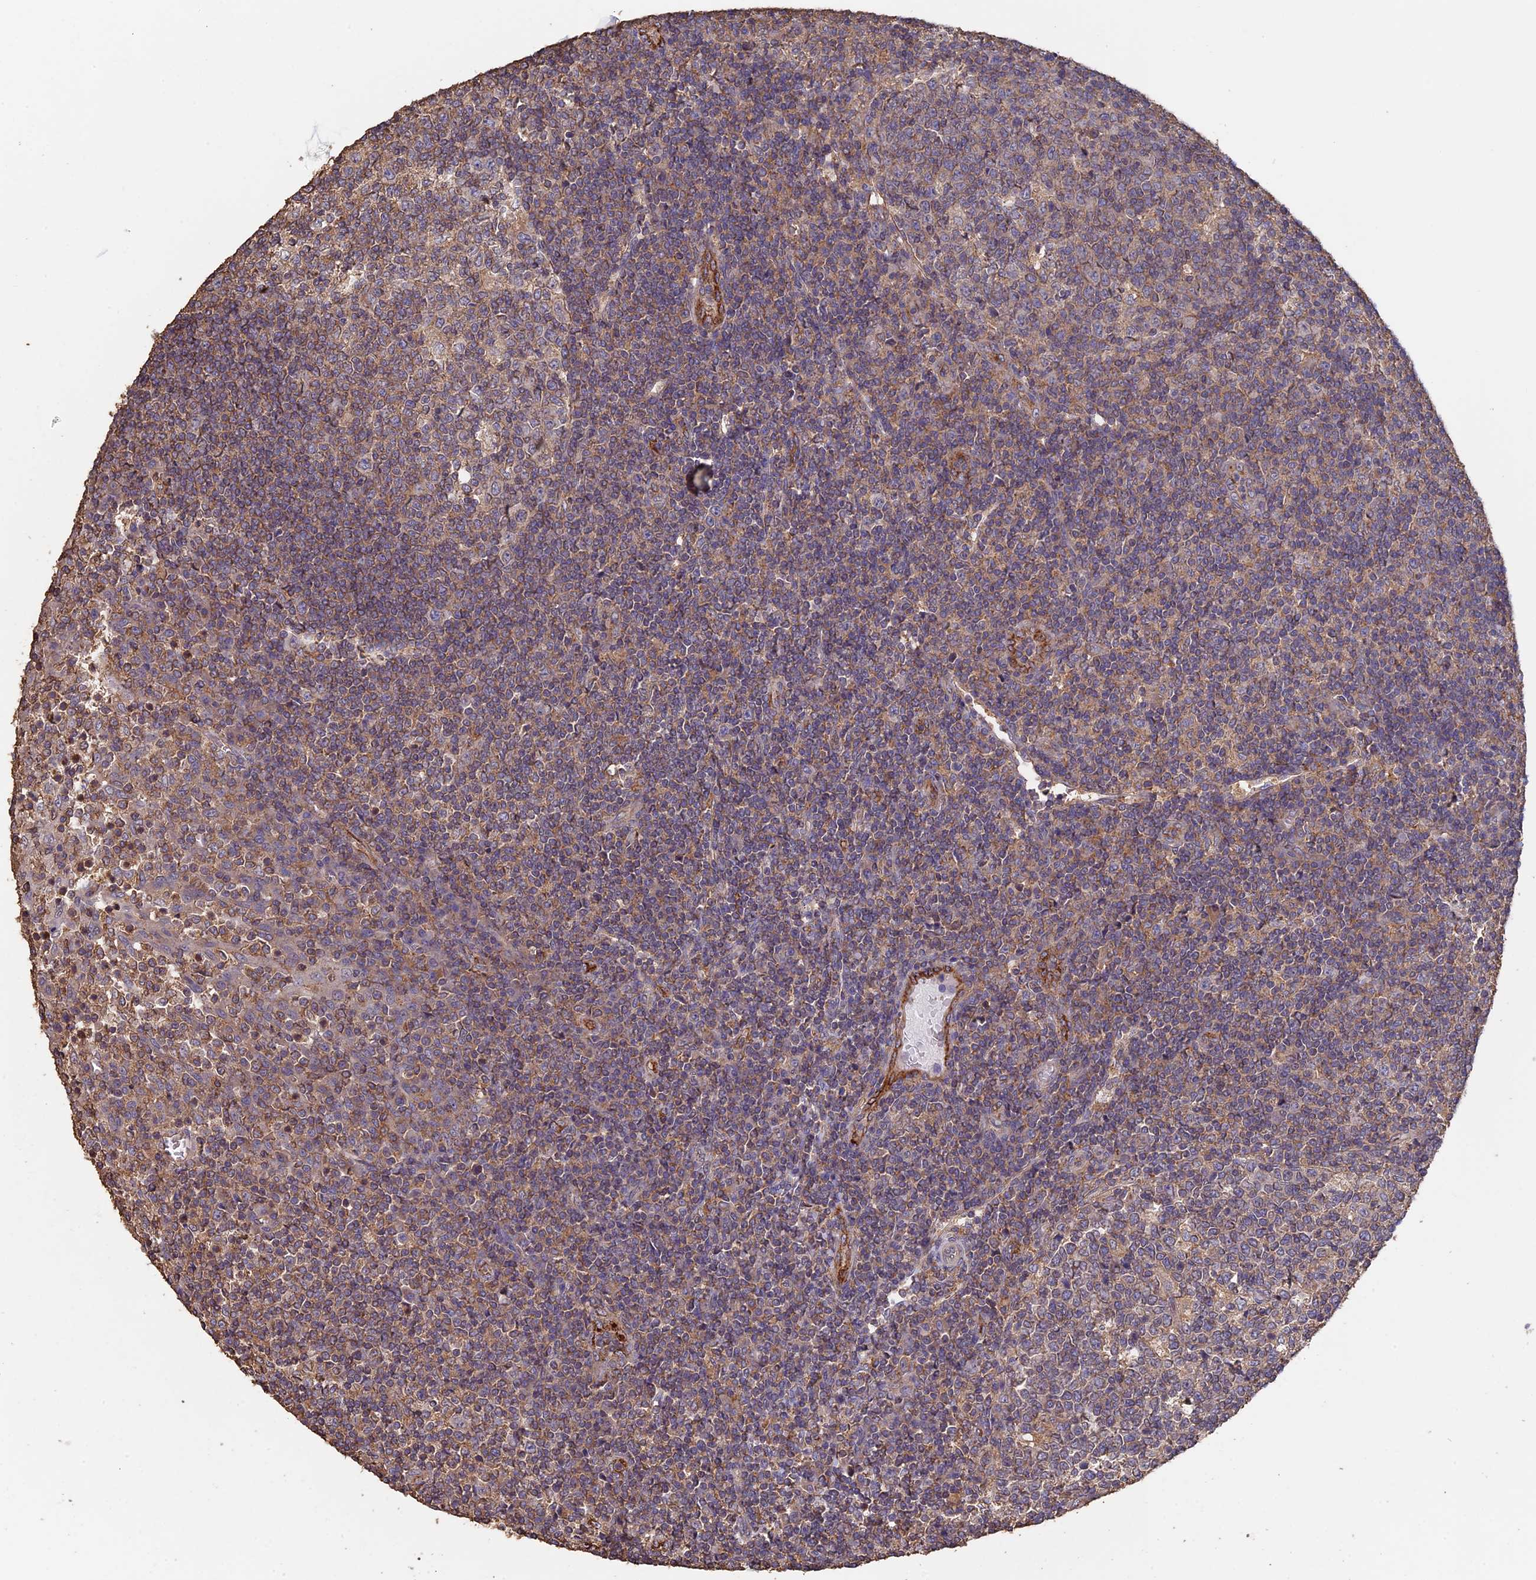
{"staining": {"intensity": "moderate", "quantity": "<25%", "location": "cytoplasmic/membranous"}, "tissue": "tonsil", "cell_type": "Germinal center cells", "image_type": "normal", "snomed": [{"axis": "morphology", "description": "Normal tissue, NOS"}, {"axis": "topography", "description": "Tonsil"}], "caption": "Immunohistochemical staining of unremarkable human tonsil reveals low levels of moderate cytoplasmic/membranous staining in approximately <25% of germinal center cells.", "gene": "PIGQ", "patient": {"sex": "female", "age": 19}}